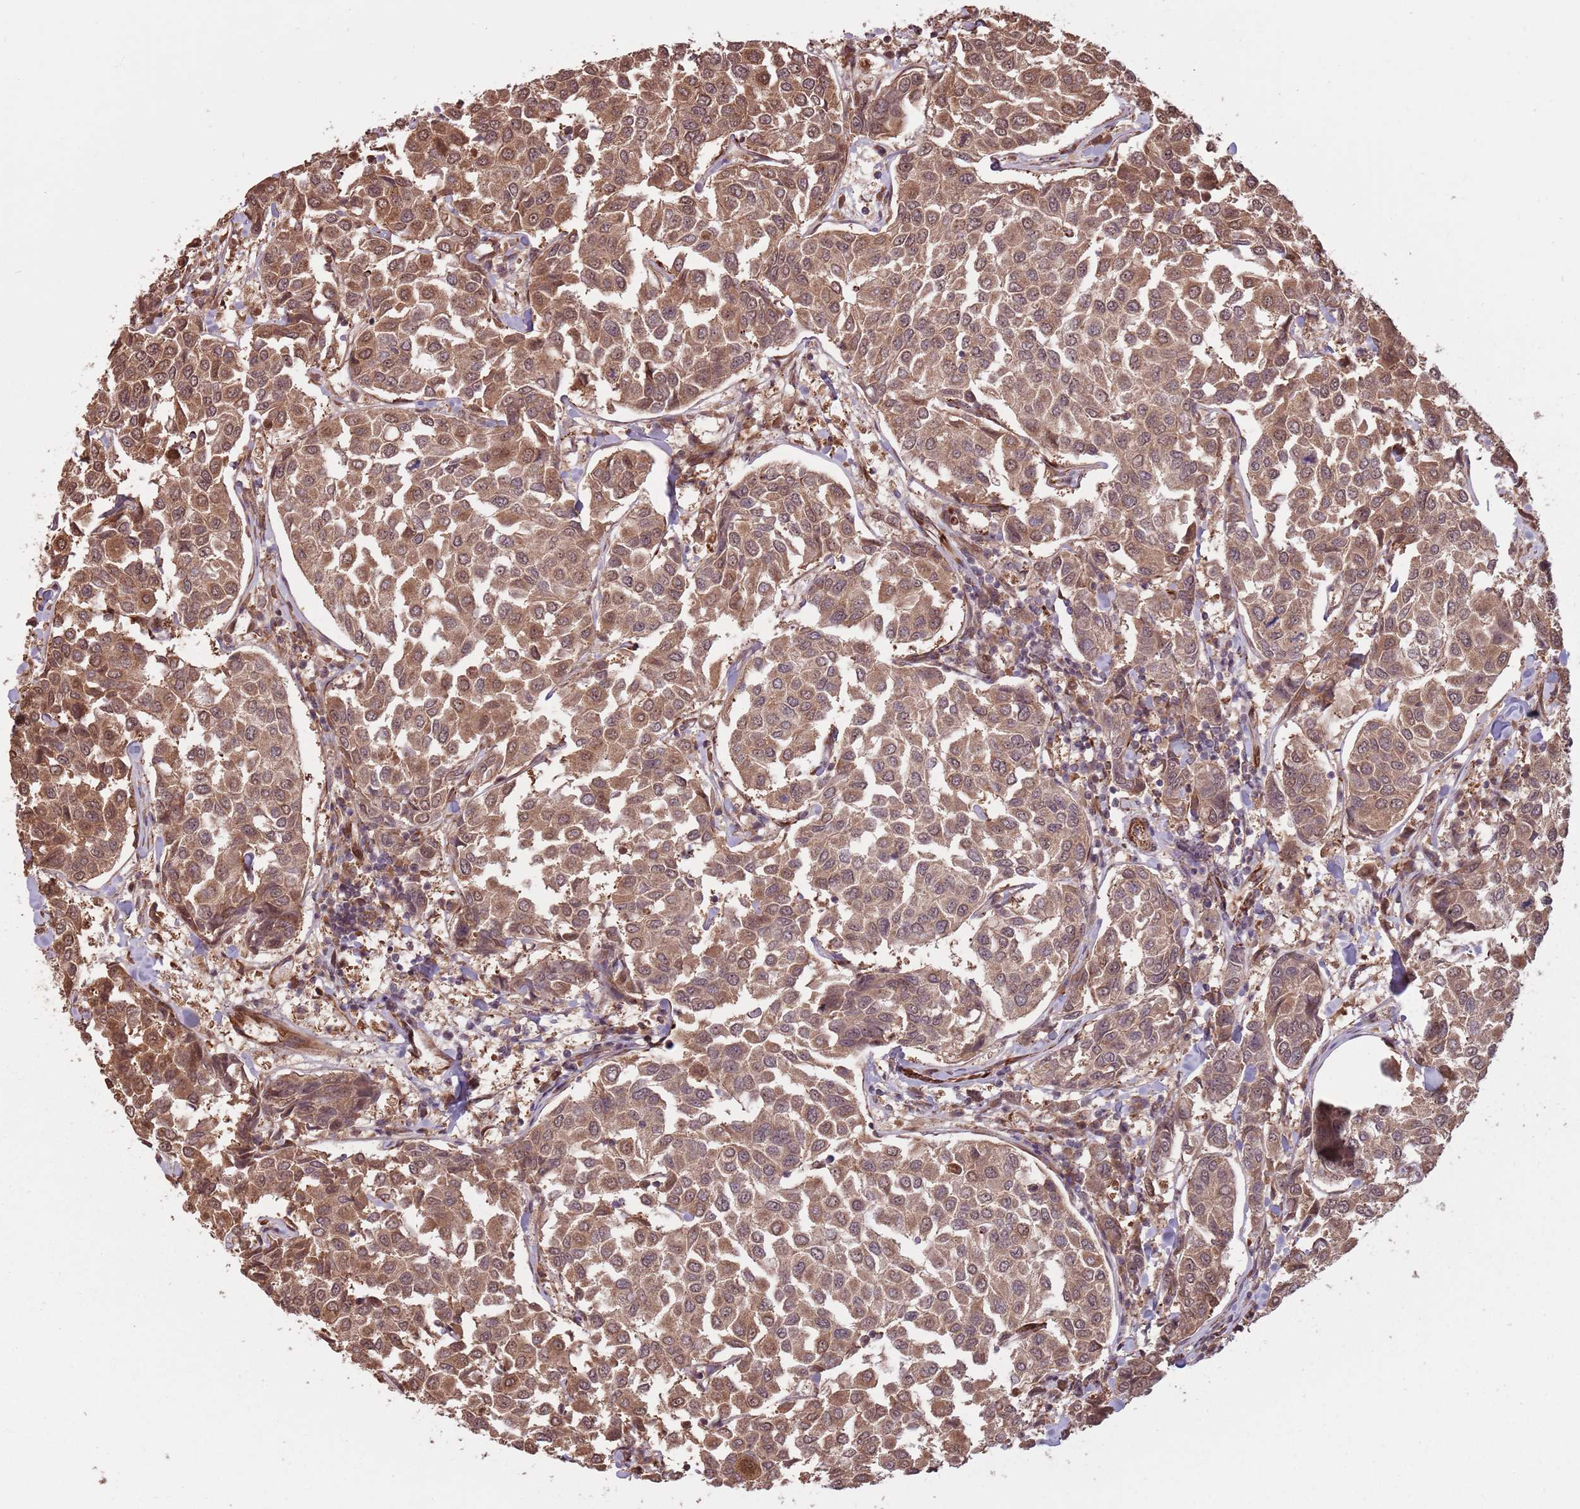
{"staining": {"intensity": "moderate", "quantity": ">75%", "location": "cytoplasmic/membranous,nuclear"}, "tissue": "breast cancer", "cell_type": "Tumor cells", "image_type": "cancer", "snomed": [{"axis": "morphology", "description": "Duct carcinoma"}, {"axis": "topography", "description": "Breast"}], "caption": "IHC of breast cancer (infiltrating ductal carcinoma) shows medium levels of moderate cytoplasmic/membranous and nuclear expression in approximately >75% of tumor cells. (Brightfield microscopy of DAB IHC at high magnification).", "gene": "ADAMTS3", "patient": {"sex": "female", "age": 55}}